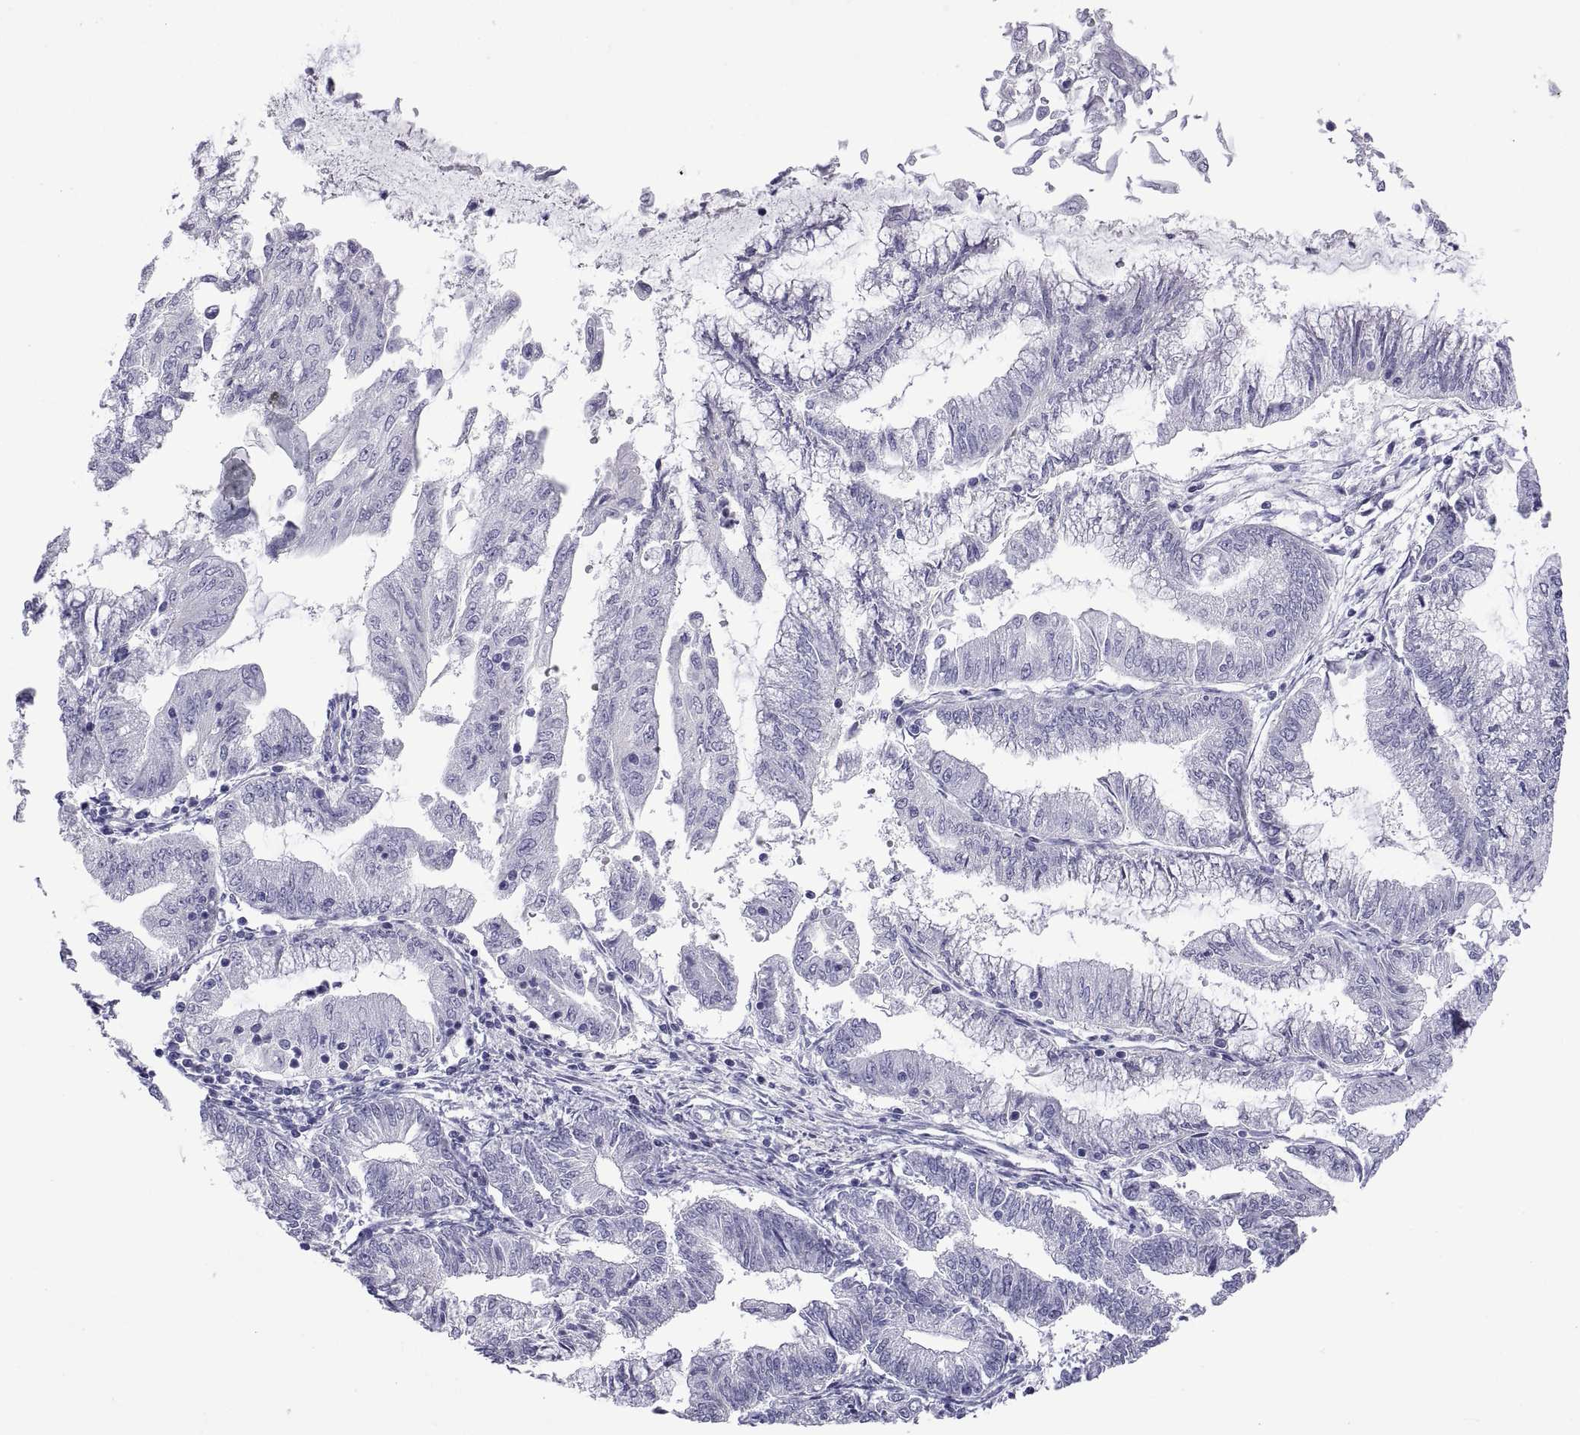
{"staining": {"intensity": "negative", "quantity": "none", "location": "none"}, "tissue": "endometrial cancer", "cell_type": "Tumor cells", "image_type": "cancer", "snomed": [{"axis": "morphology", "description": "Adenocarcinoma, NOS"}, {"axis": "topography", "description": "Endometrium"}], "caption": "Immunohistochemistry (IHC) photomicrograph of human adenocarcinoma (endometrial) stained for a protein (brown), which shows no positivity in tumor cells.", "gene": "VSX2", "patient": {"sex": "female", "age": 55}}